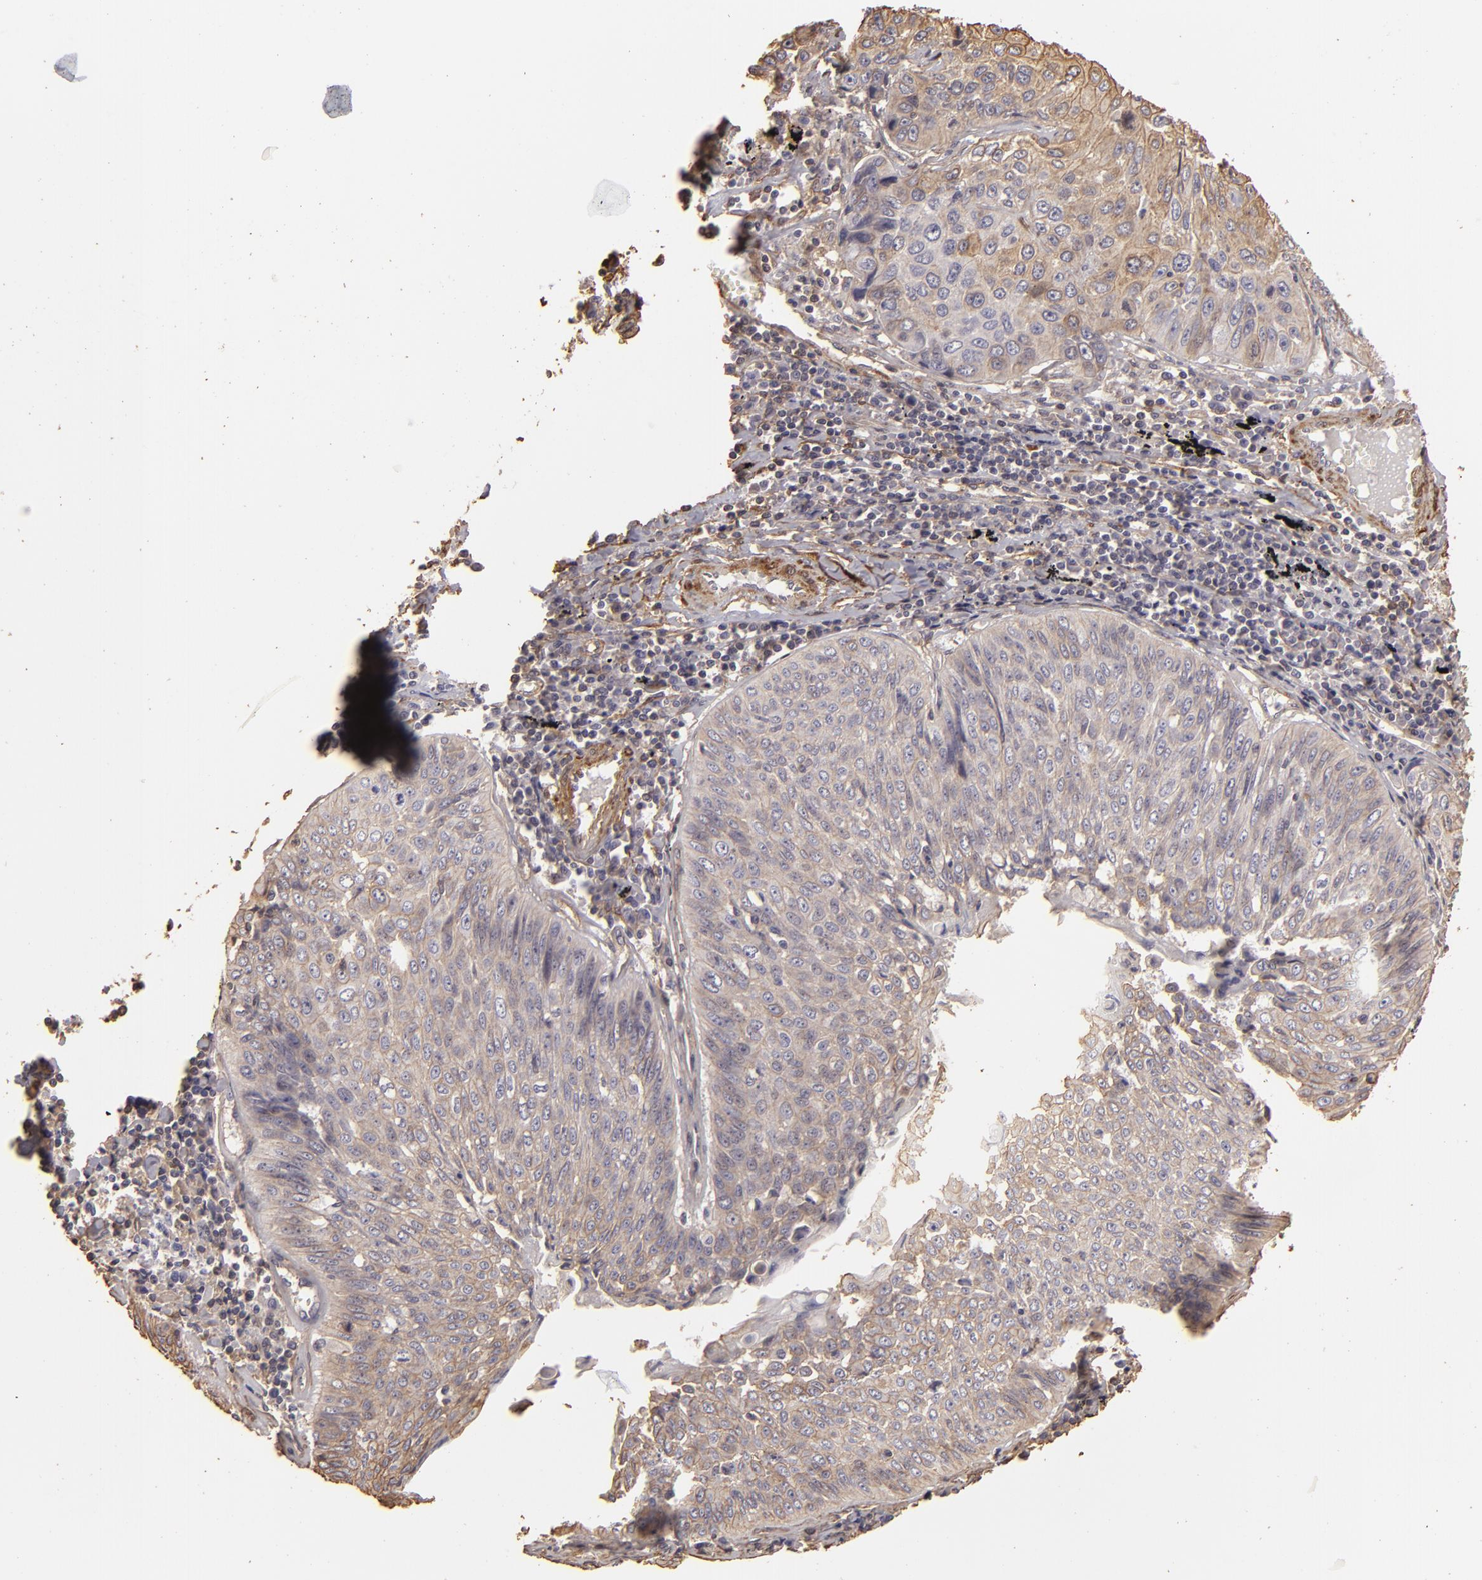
{"staining": {"intensity": "weak", "quantity": "<25%", "location": "cytoplasmic/membranous"}, "tissue": "lung cancer", "cell_type": "Tumor cells", "image_type": "cancer", "snomed": [{"axis": "morphology", "description": "Adenocarcinoma, NOS"}, {"axis": "topography", "description": "Lung"}], "caption": "Human lung cancer (adenocarcinoma) stained for a protein using immunohistochemistry demonstrates no positivity in tumor cells.", "gene": "HSPB6", "patient": {"sex": "male", "age": 60}}